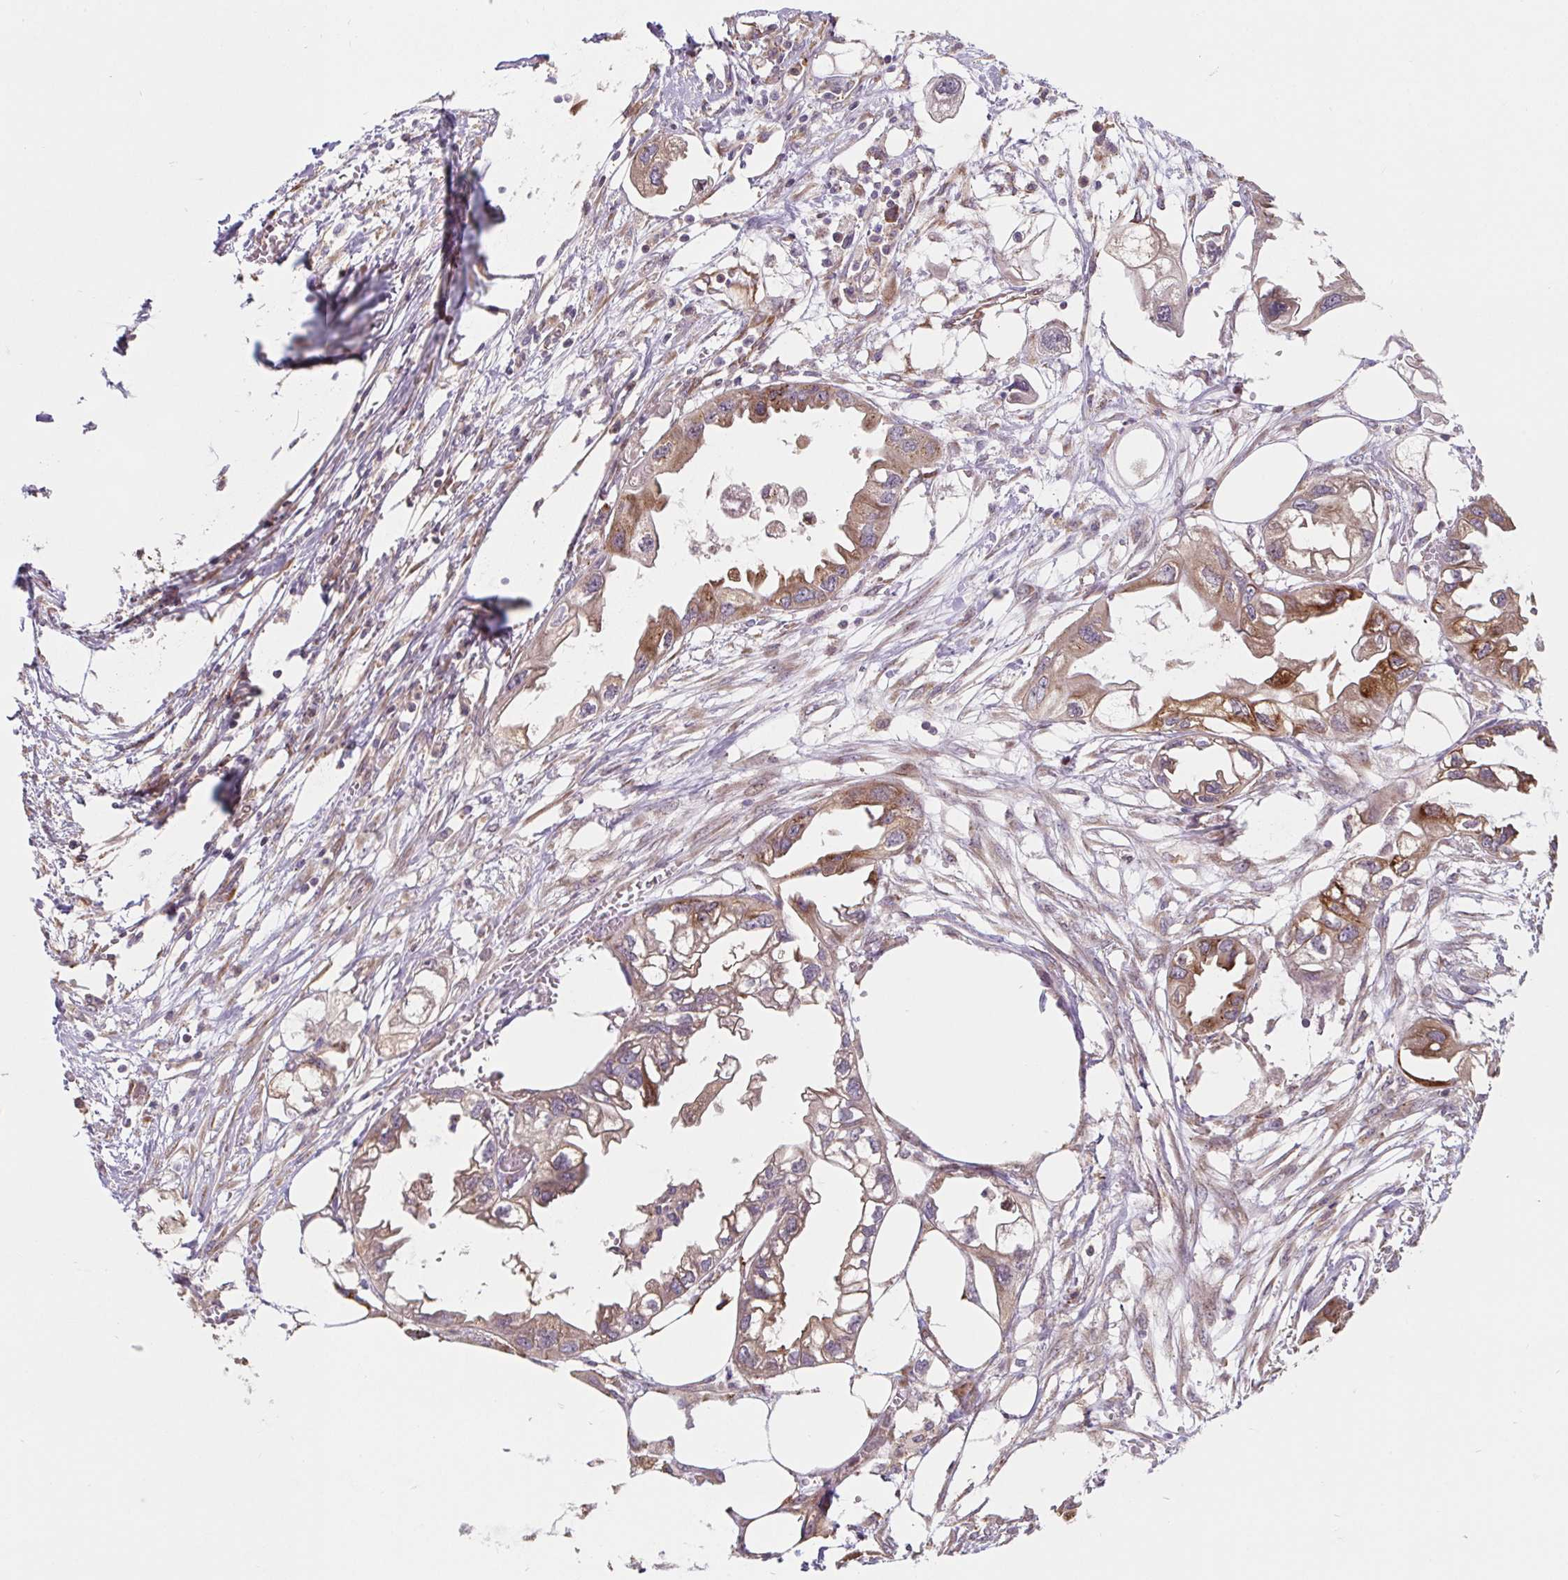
{"staining": {"intensity": "moderate", "quantity": "25%-75%", "location": "cytoplasmic/membranous"}, "tissue": "endometrial cancer", "cell_type": "Tumor cells", "image_type": "cancer", "snomed": [{"axis": "morphology", "description": "Adenocarcinoma, NOS"}, {"axis": "morphology", "description": "Adenocarcinoma, metastatic, NOS"}, {"axis": "topography", "description": "Adipose tissue"}, {"axis": "topography", "description": "Endometrium"}], "caption": "An immunohistochemistry (IHC) photomicrograph of tumor tissue is shown. Protein staining in brown labels moderate cytoplasmic/membranous positivity in metastatic adenocarcinoma (endometrial) within tumor cells.", "gene": "LYPD5", "patient": {"sex": "female", "age": 67}}